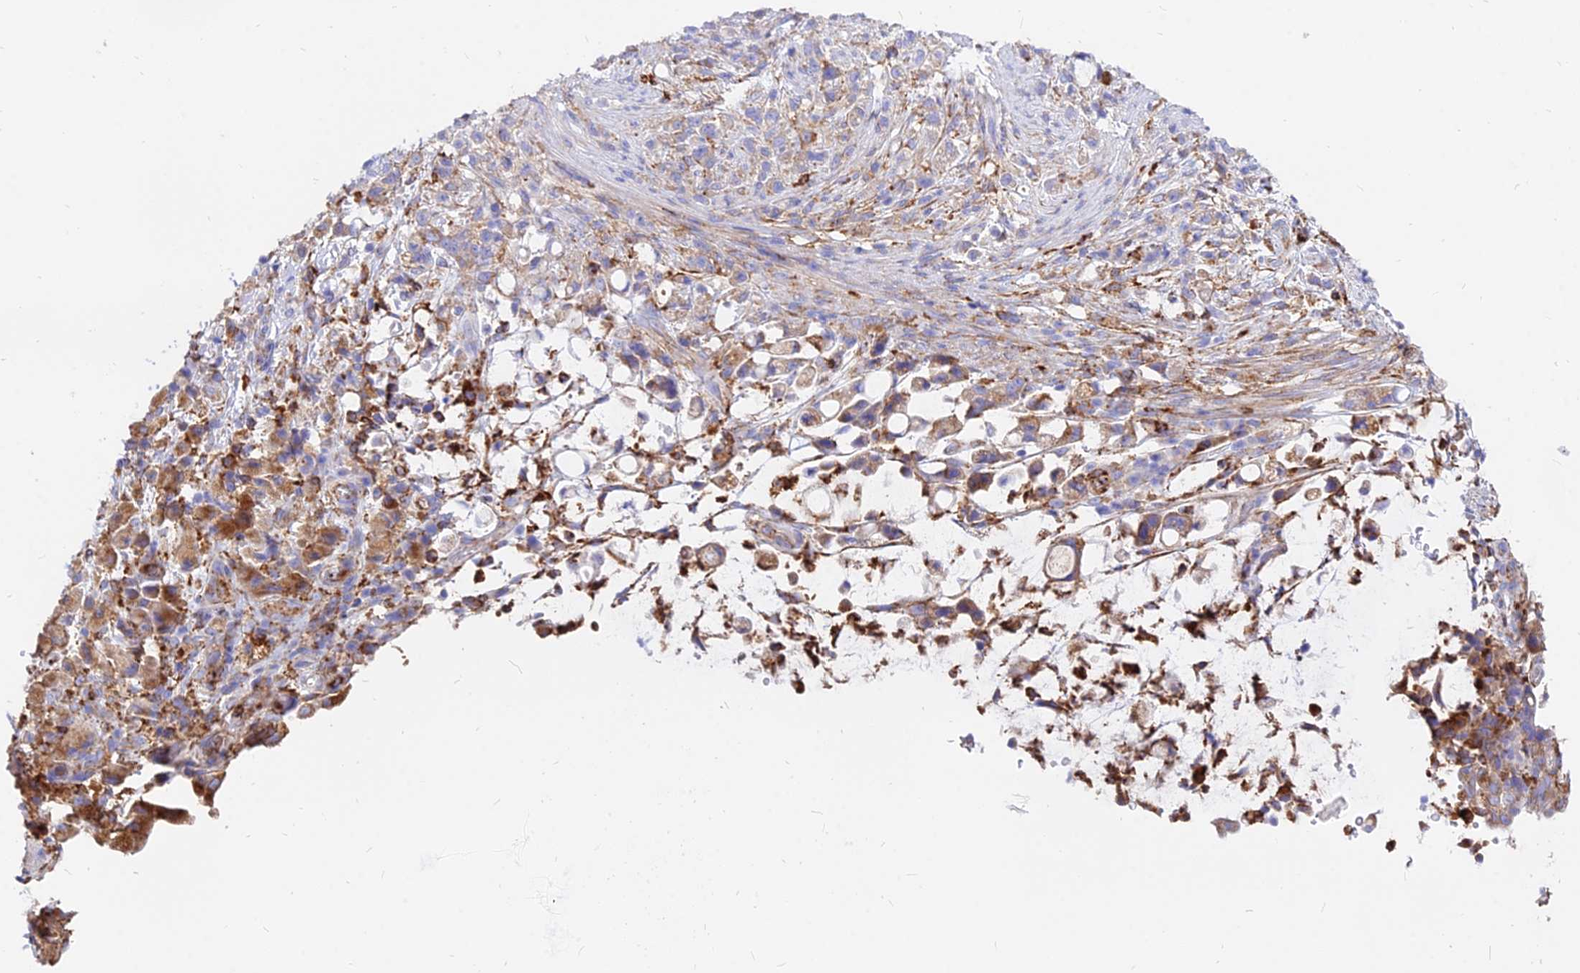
{"staining": {"intensity": "moderate", "quantity": "25%-75%", "location": "cytoplasmic/membranous"}, "tissue": "stomach cancer", "cell_type": "Tumor cells", "image_type": "cancer", "snomed": [{"axis": "morphology", "description": "Adenocarcinoma, NOS"}, {"axis": "topography", "description": "Stomach"}], "caption": "Protein expression analysis of stomach cancer (adenocarcinoma) shows moderate cytoplasmic/membranous expression in about 25%-75% of tumor cells.", "gene": "AGTRAP", "patient": {"sex": "female", "age": 60}}